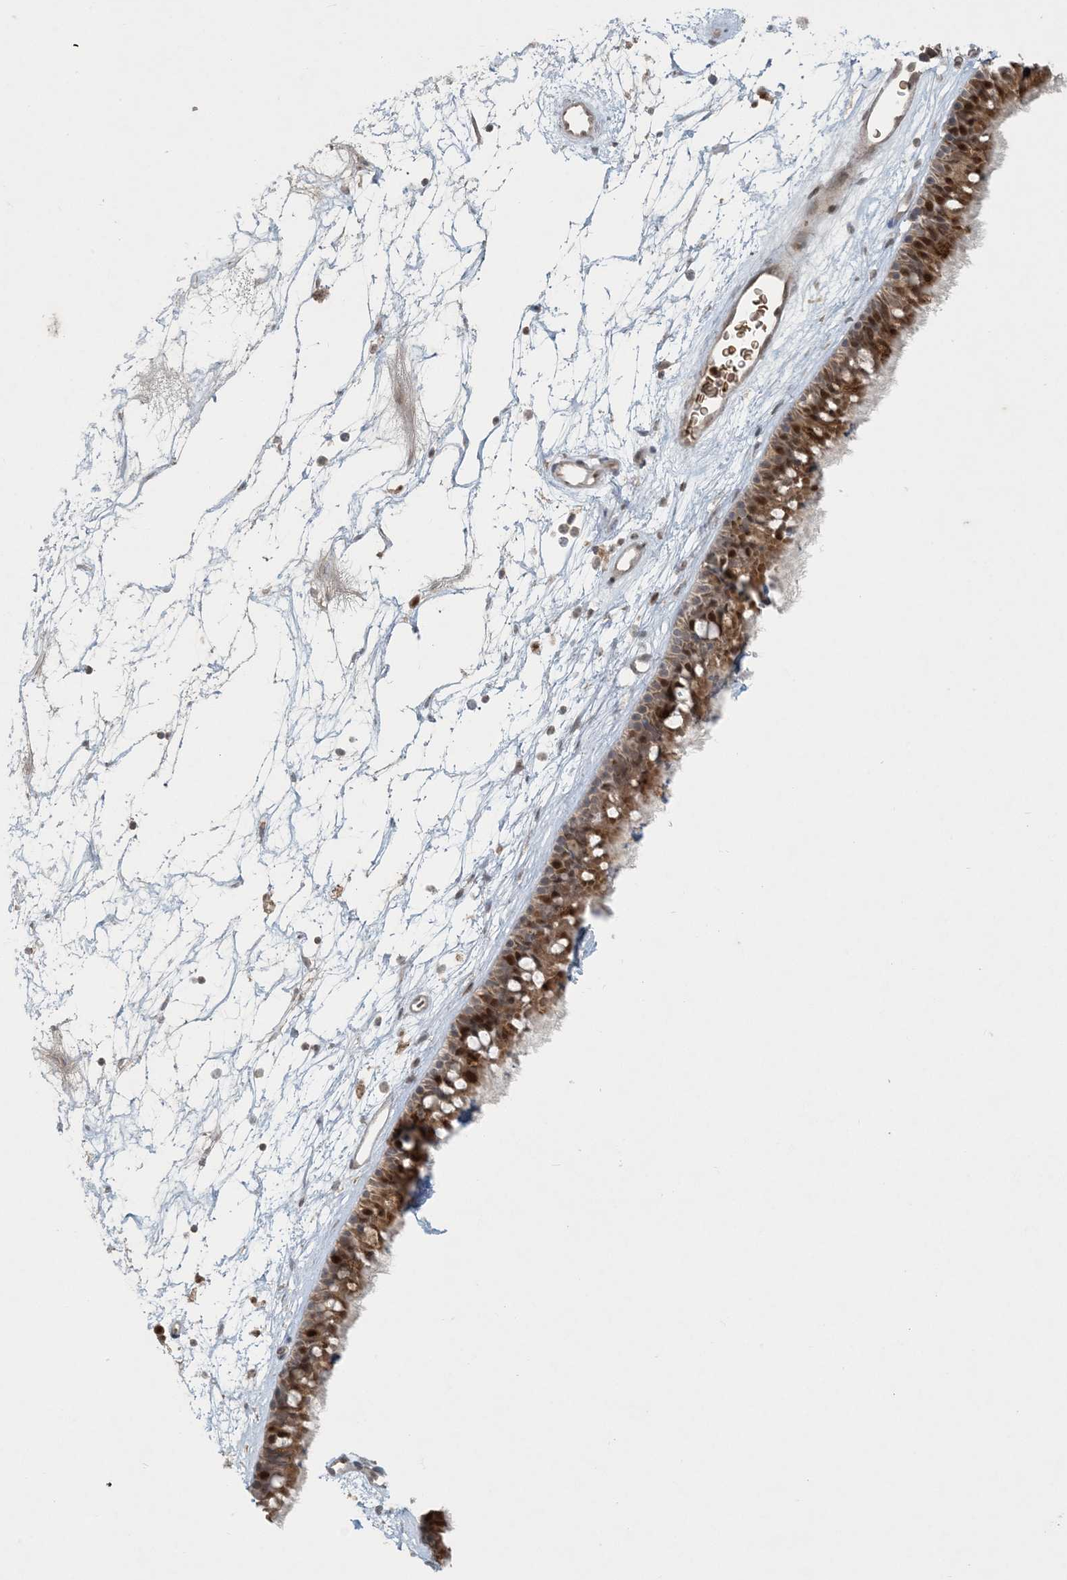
{"staining": {"intensity": "strong", "quantity": "25%-75%", "location": "cytoplasmic/membranous"}, "tissue": "nasopharynx", "cell_type": "Respiratory epithelial cells", "image_type": "normal", "snomed": [{"axis": "morphology", "description": "Normal tissue, NOS"}, {"axis": "topography", "description": "Nasopharynx"}], "caption": "Protein expression analysis of benign nasopharynx reveals strong cytoplasmic/membranous positivity in about 25%-75% of respiratory epithelial cells. (DAB IHC, brown staining for protein, blue staining for nuclei).", "gene": "CTDNEP1", "patient": {"sex": "male", "age": 64}}